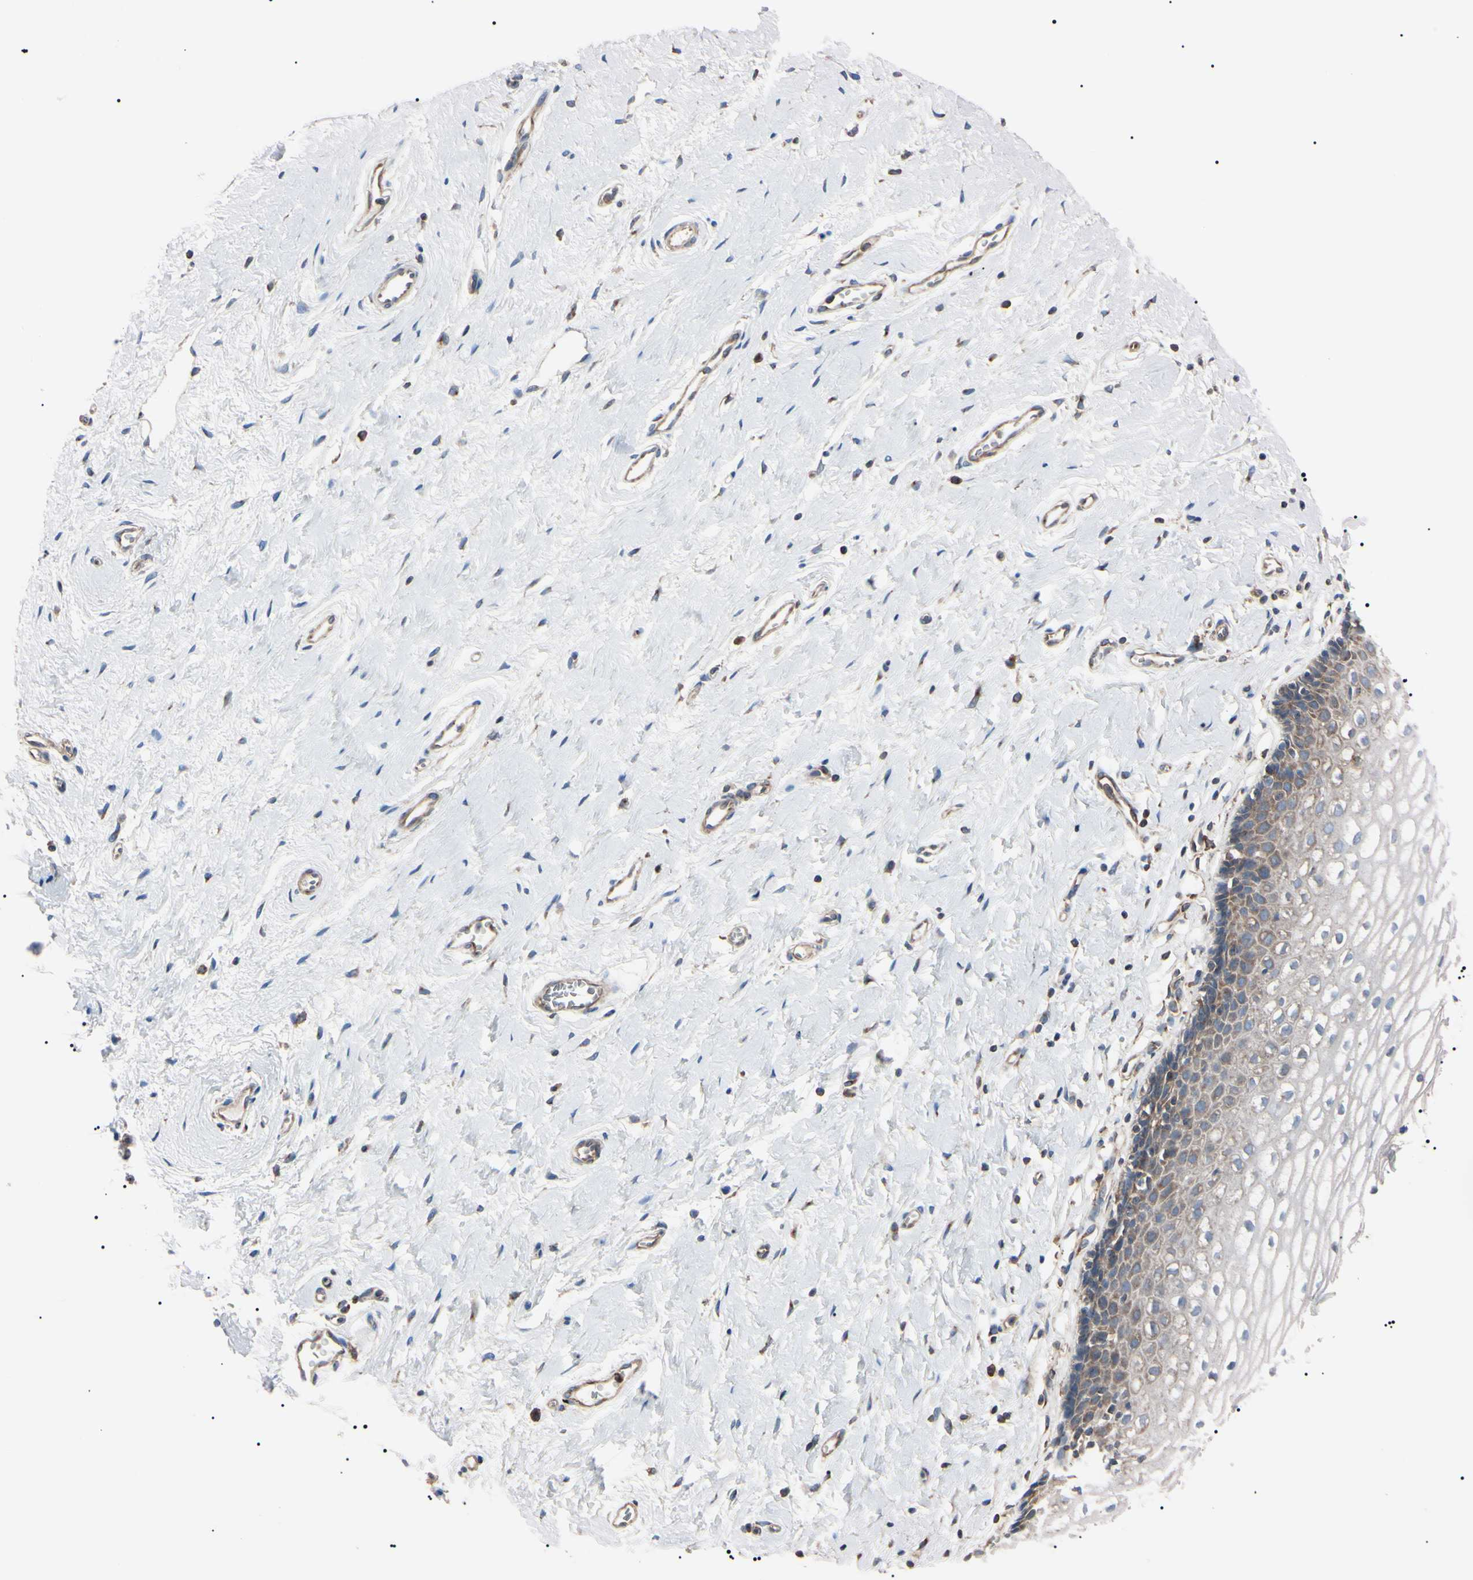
{"staining": {"intensity": "weak", "quantity": "25%-75%", "location": "cytoplasmic/membranous"}, "tissue": "vagina", "cell_type": "Squamous epithelial cells", "image_type": "normal", "snomed": [{"axis": "morphology", "description": "Normal tissue, NOS"}, {"axis": "topography", "description": "Soft tissue"}, {"axis": "topography", "description": "Vagina"}], "caption": "Immunohistochemistry of normal human vagina demonstrates low levels of weak cytoplasmic/membranous positivity in approximately 25%-75% of squamous epithelial cells. (DAB (3,3'-diaminobenzidine) = brown stain, brightfield microscopy at high magnification).", "gene": "PRKACA", "patient": {"sex": "female", "age": 61}}